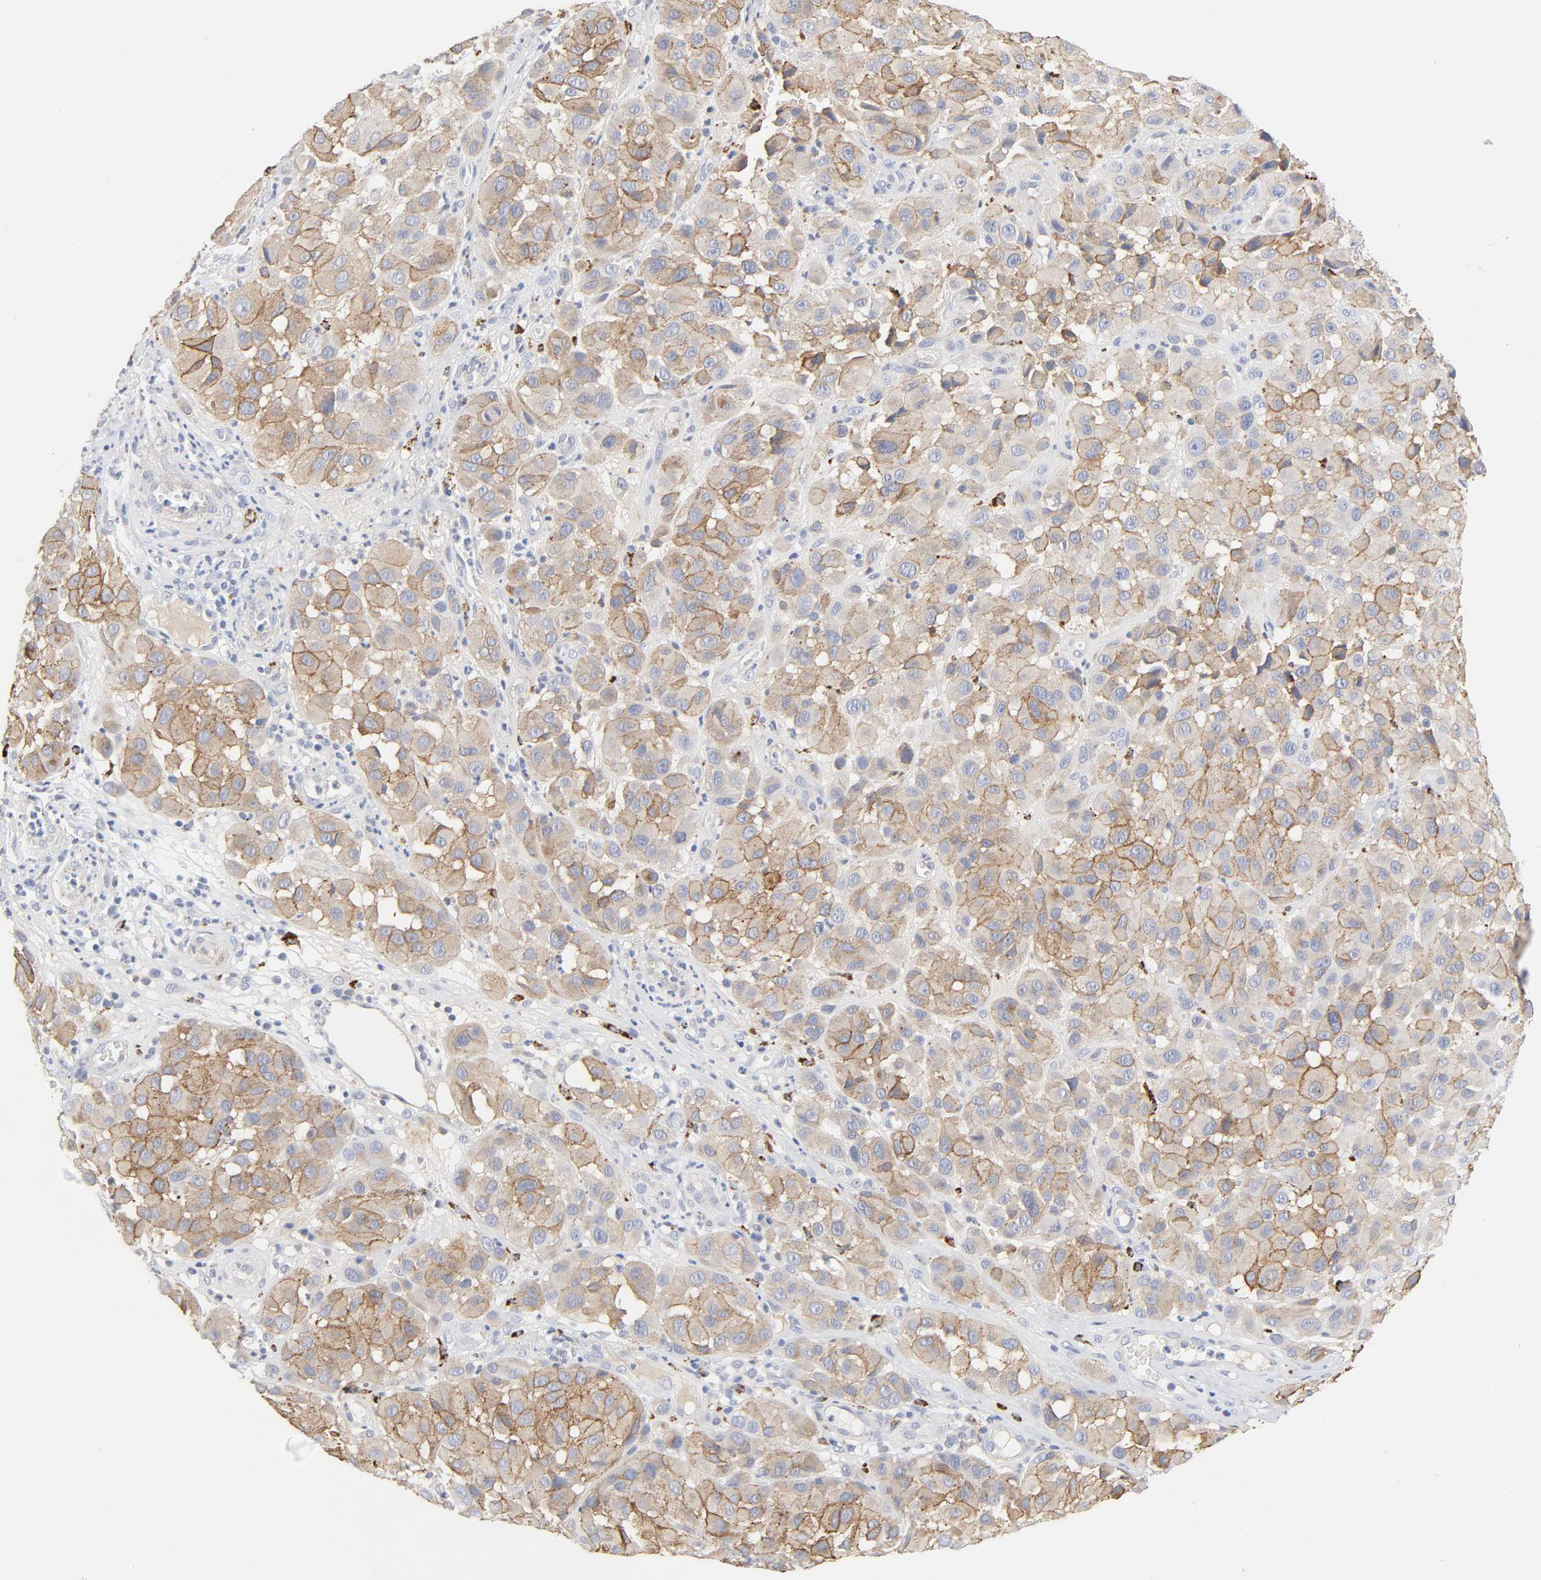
{"staining": {"intensity": "moderate", "quantity": "25%-75%", "location": "cytoplasmic/membranous"}, "tissue": "melanoma", "cell_type": "Tumor cells", "image_type": "cancer", "snomed": [{"axis": "morphology", "description": "Malignant melanoma, NOS"}, {"axis": "topography", "description": "Skin"}], "caption": "The micrograph displays a brown stain indicating the presence of a protein in the cytoplasmic/membranous of tumor cells in malignant melanoma.", "gene": "MAGEB17", "patient": {"sex": "female", "age": 21}}